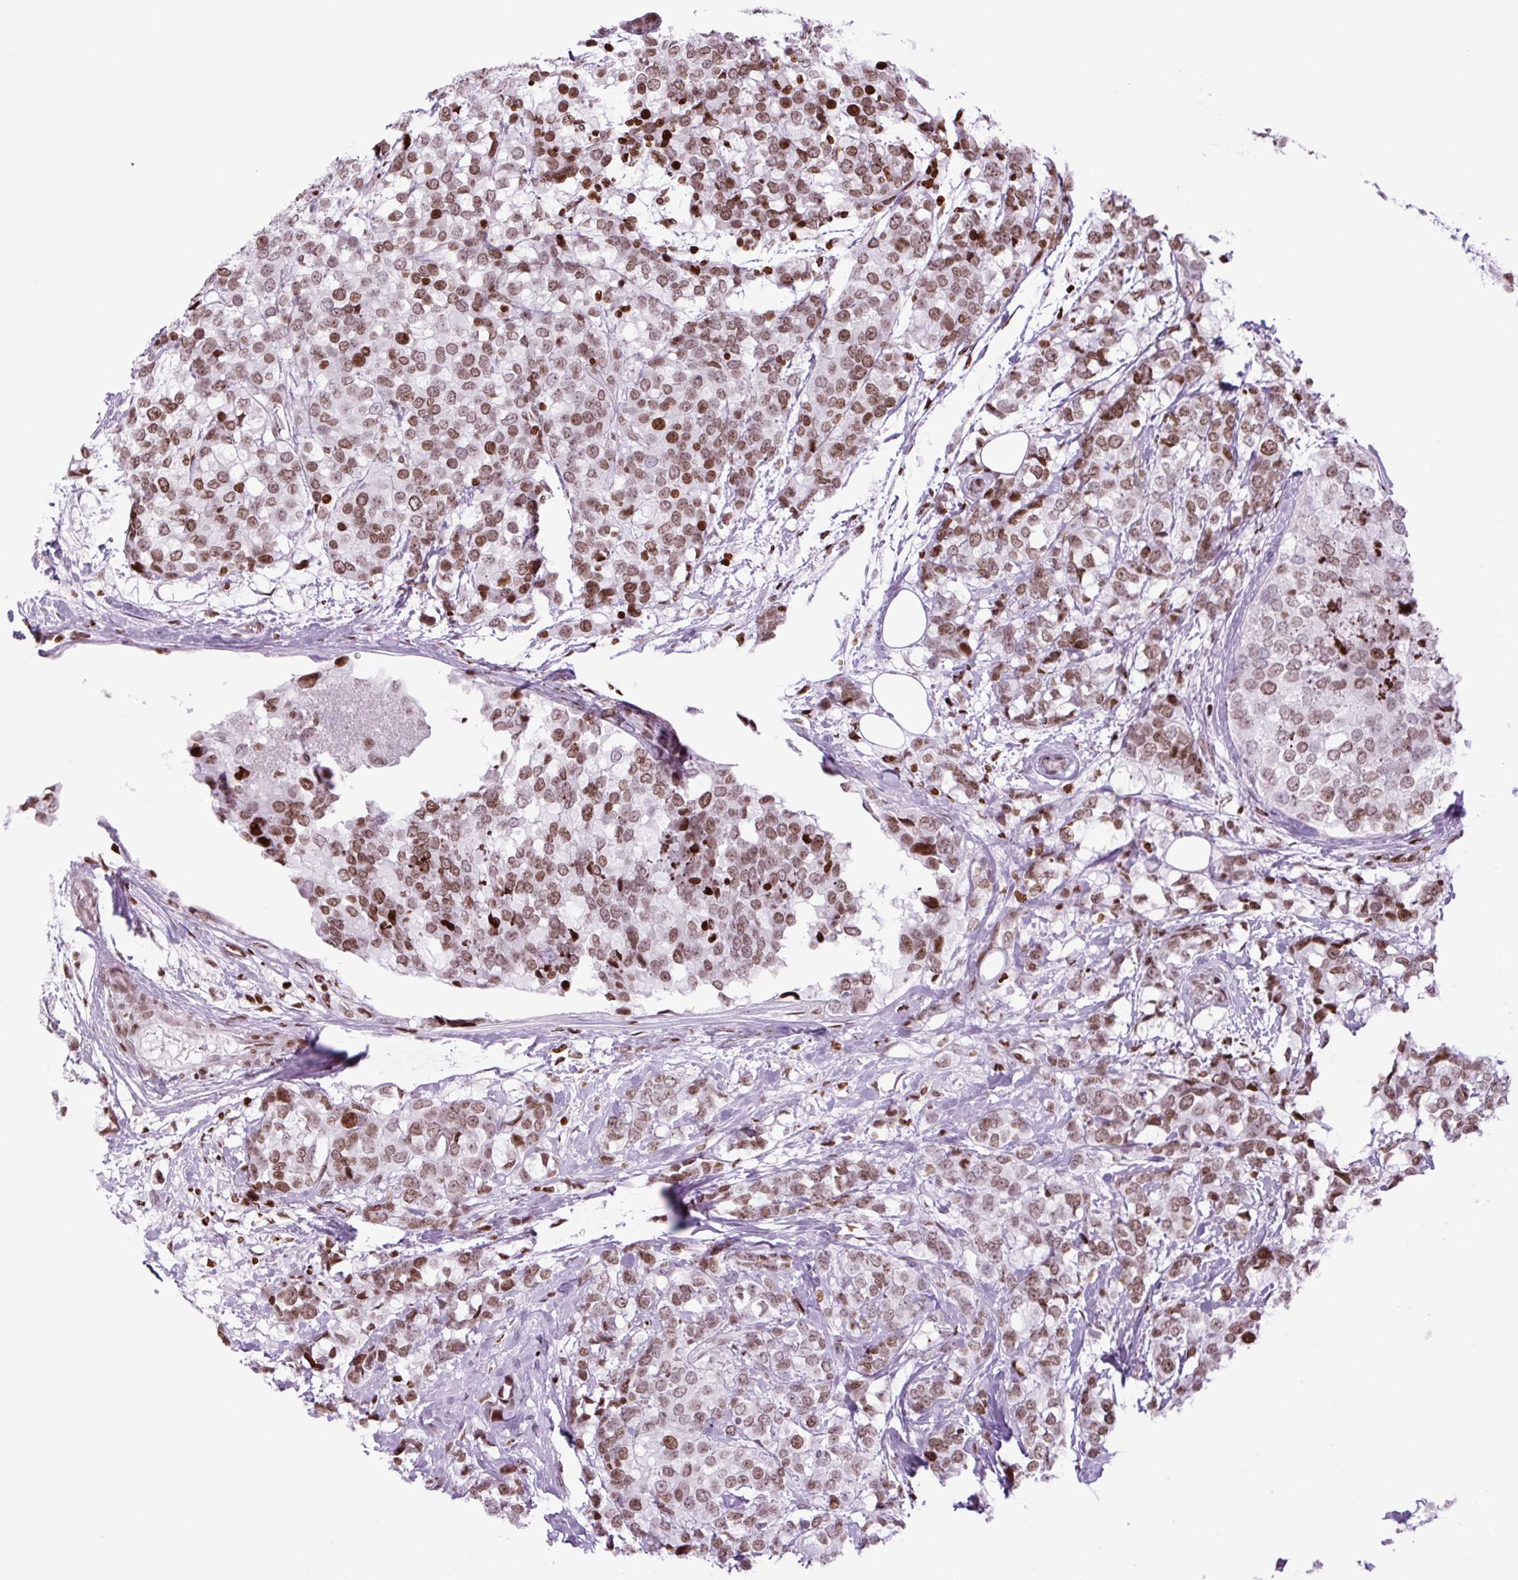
{"staining": {"intensity": "moderate", "quantity": ">75%", "location": "nuclear"}, "tissue": "breast cancer", "cell_type": "Tumor cells", "image_type": "cancer", "snomed": [{"axis": "morphology", "description": "Lobular carcinoma"}, {"axis": "topography", "description": "Breast"}], "caption": "A micrograph showing moderate nuclear positivity in about >75% of tumor cells in lobular carcinoma (breast), as visualized by brown immunohistochemical staining.", "gene": "H1-3", "patient": {"sex": "female", "age": 59}}